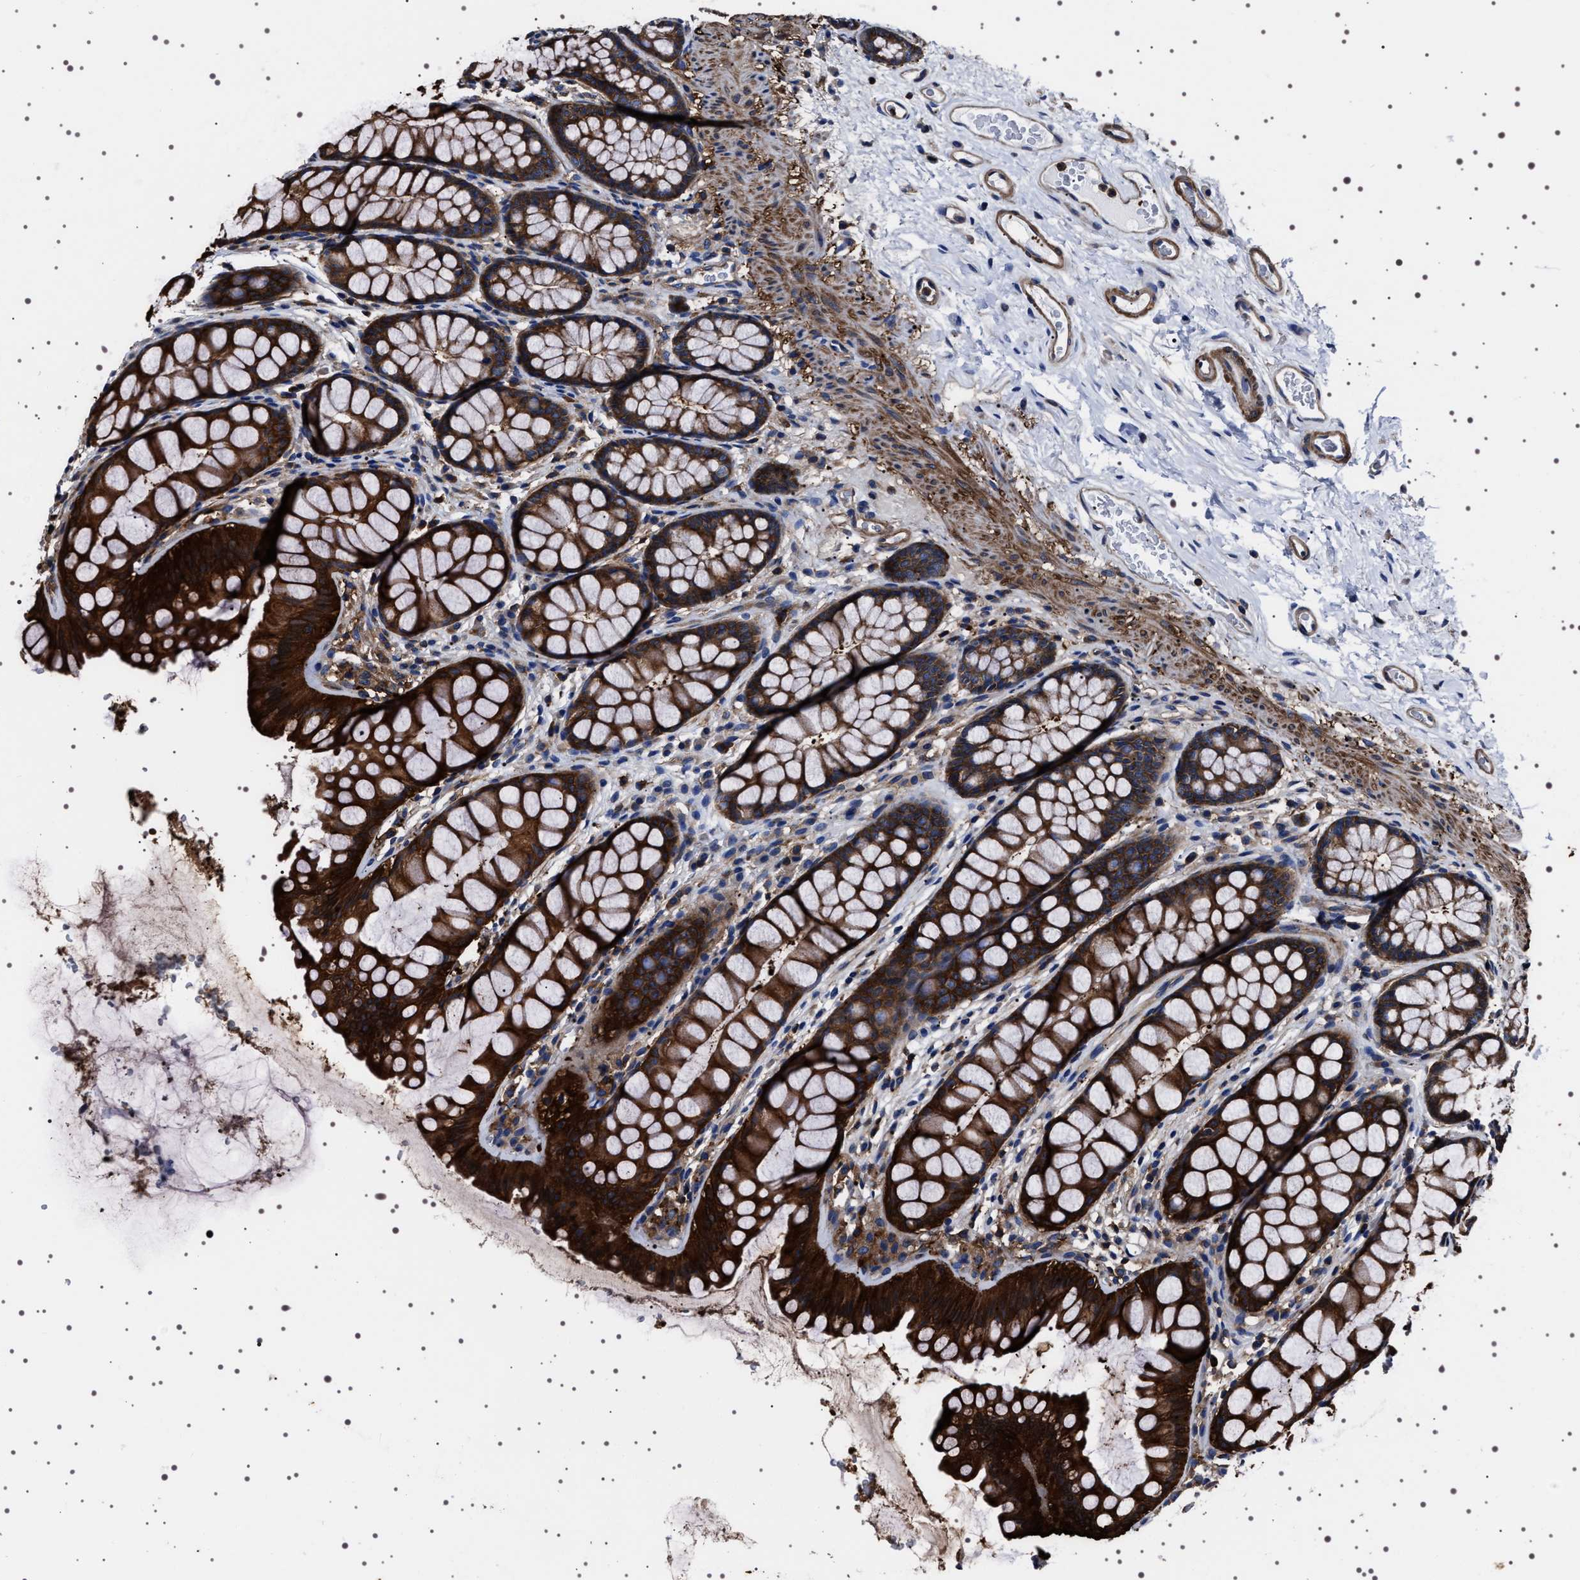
{"staining": {"intensity": "moderate", "quantity": ">75%", "location": "cytoplasmic/membranous"}, "tissue": "colon", "cell_type": "Endothelial cells", "image_type": "normal", "snomed": [{"axis": "morphology", "description": "Normal tissue, NOS"}, {"axis": "topography", "description": "Colon"}], "caption": "Immunohistochemistry staining of normal colon, which reveals medium levels of moderate cytoplasmic/membranous staining in about >75% of endothelial cells indicating moderate cytoplasmic/membranous protein positivity. The staining was performed using DAB (brown) for protein detection and nuclei were counterstained in hematoxylin (blue).", "gene": "WDR1", "patient": {"sex": "female", "age": 55}}